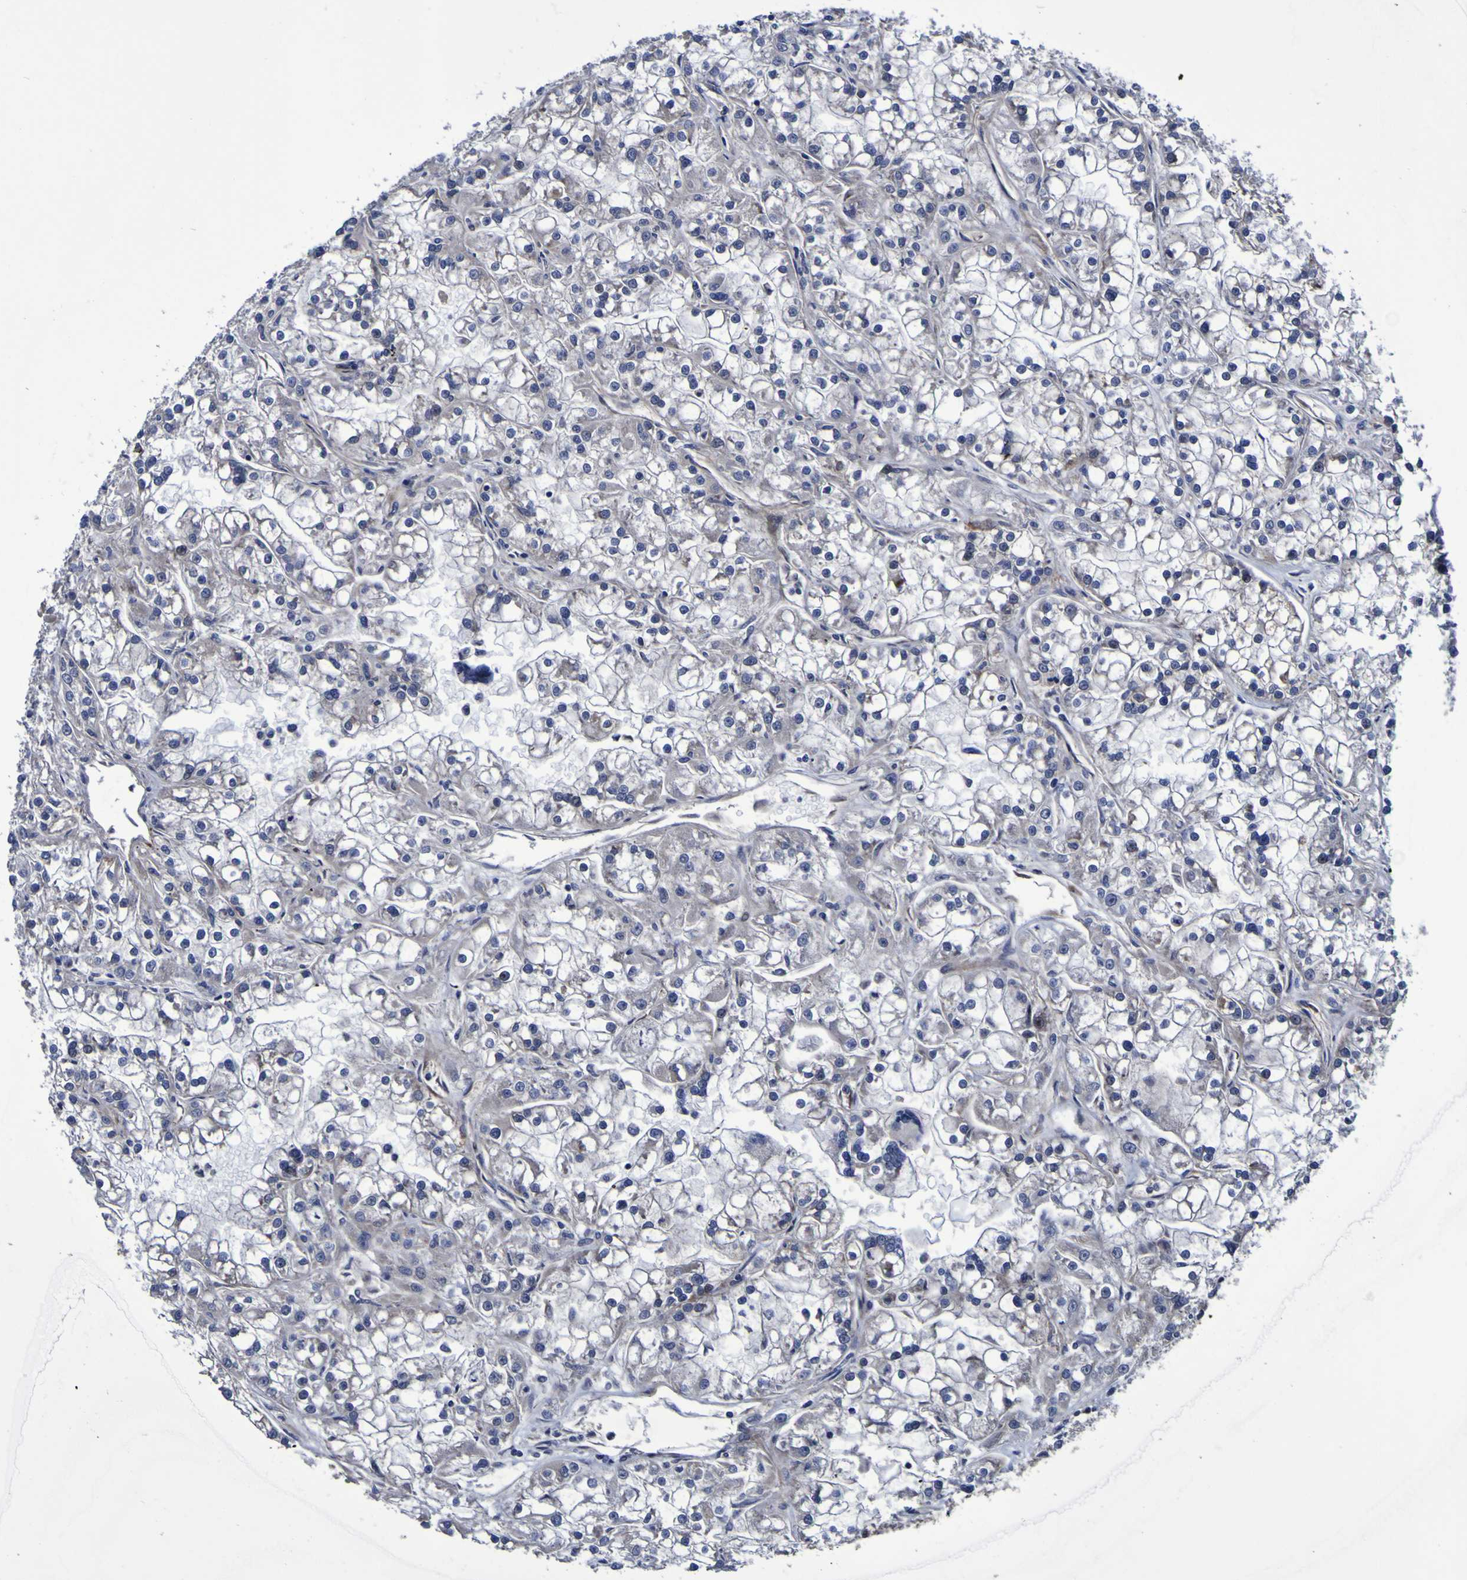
{"staining": {"intensity": "negative", "quantity": "none", "location": "none"}, "tissue": "renal cancer", "cell_type": "Tumor cells", "image_type": "cancer", "snomed": [{"axis": "morphology", "description": "Adenocarcinoma, NOS"}, {"axis": "topography", "description": "Kidney"}], "caption": "Human renal cancer (adenocarcinoma) stained for a protein using IHC exhibits no expression in tumor cells.", "gene": "MGLL", "patient": {"sex": "female", "age": 52}}